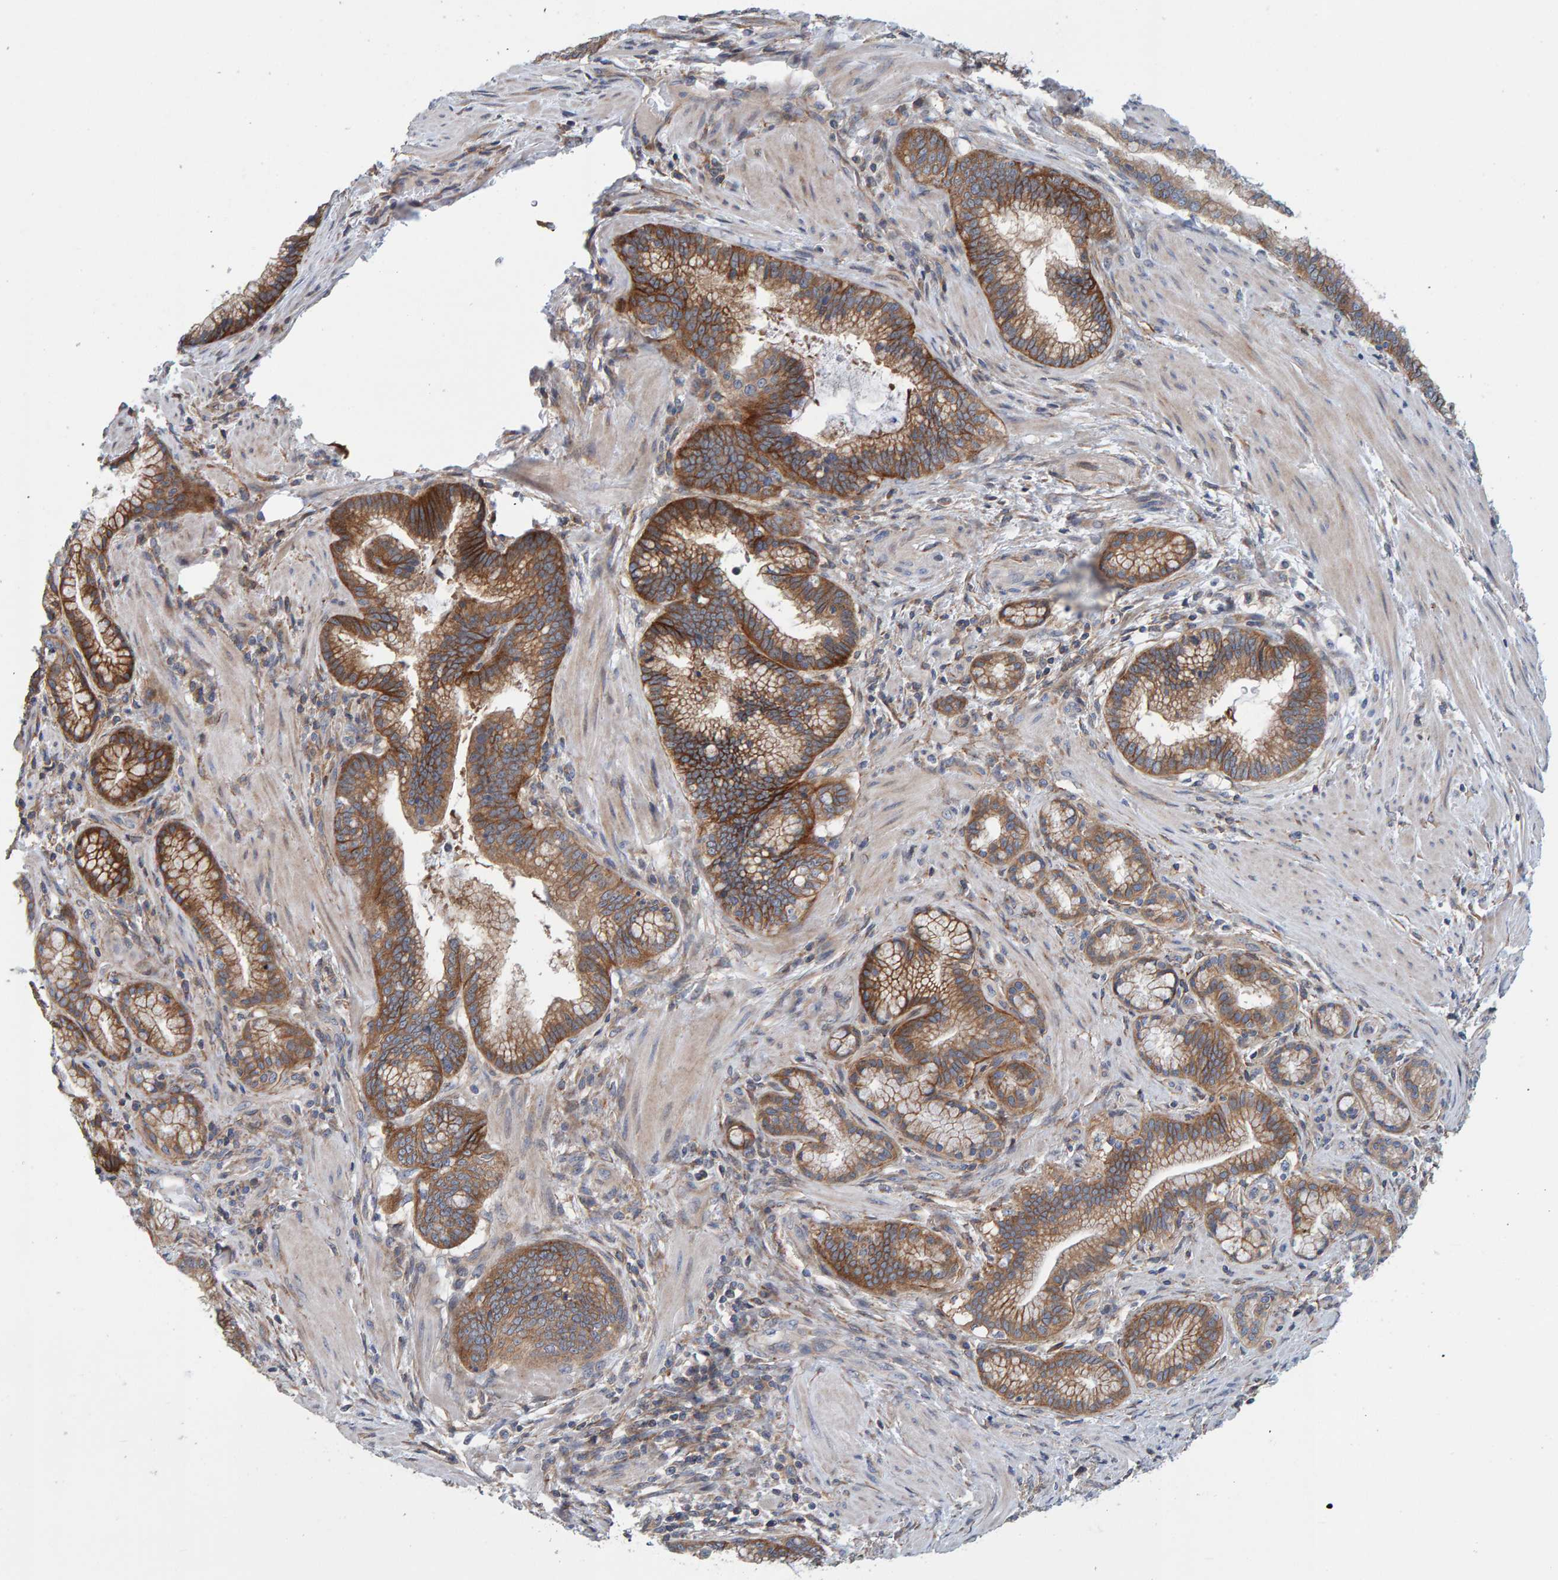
{"staining": {"intensity": "strong", "quantity": ">75%", "location": "cytoplasmic/membranous"}, "tissue": "pancreatic cancer", "cell_type": "Tumor cells", "image_type": "cancer", "snomed": [{"axis": "morphology", "description": "Adenocarcinoma, NOS"}, {"axis": "topography", "description": "Pancreas"}], "caption": "Protein staining of pancreatic cancer (adenocarcinoma) tissue exhibits strong cytoplasmic/membranous positivity in about >75% of tumor cells.", "gene": "RGP1", "patient": {"sex": "female", "age": 64}}